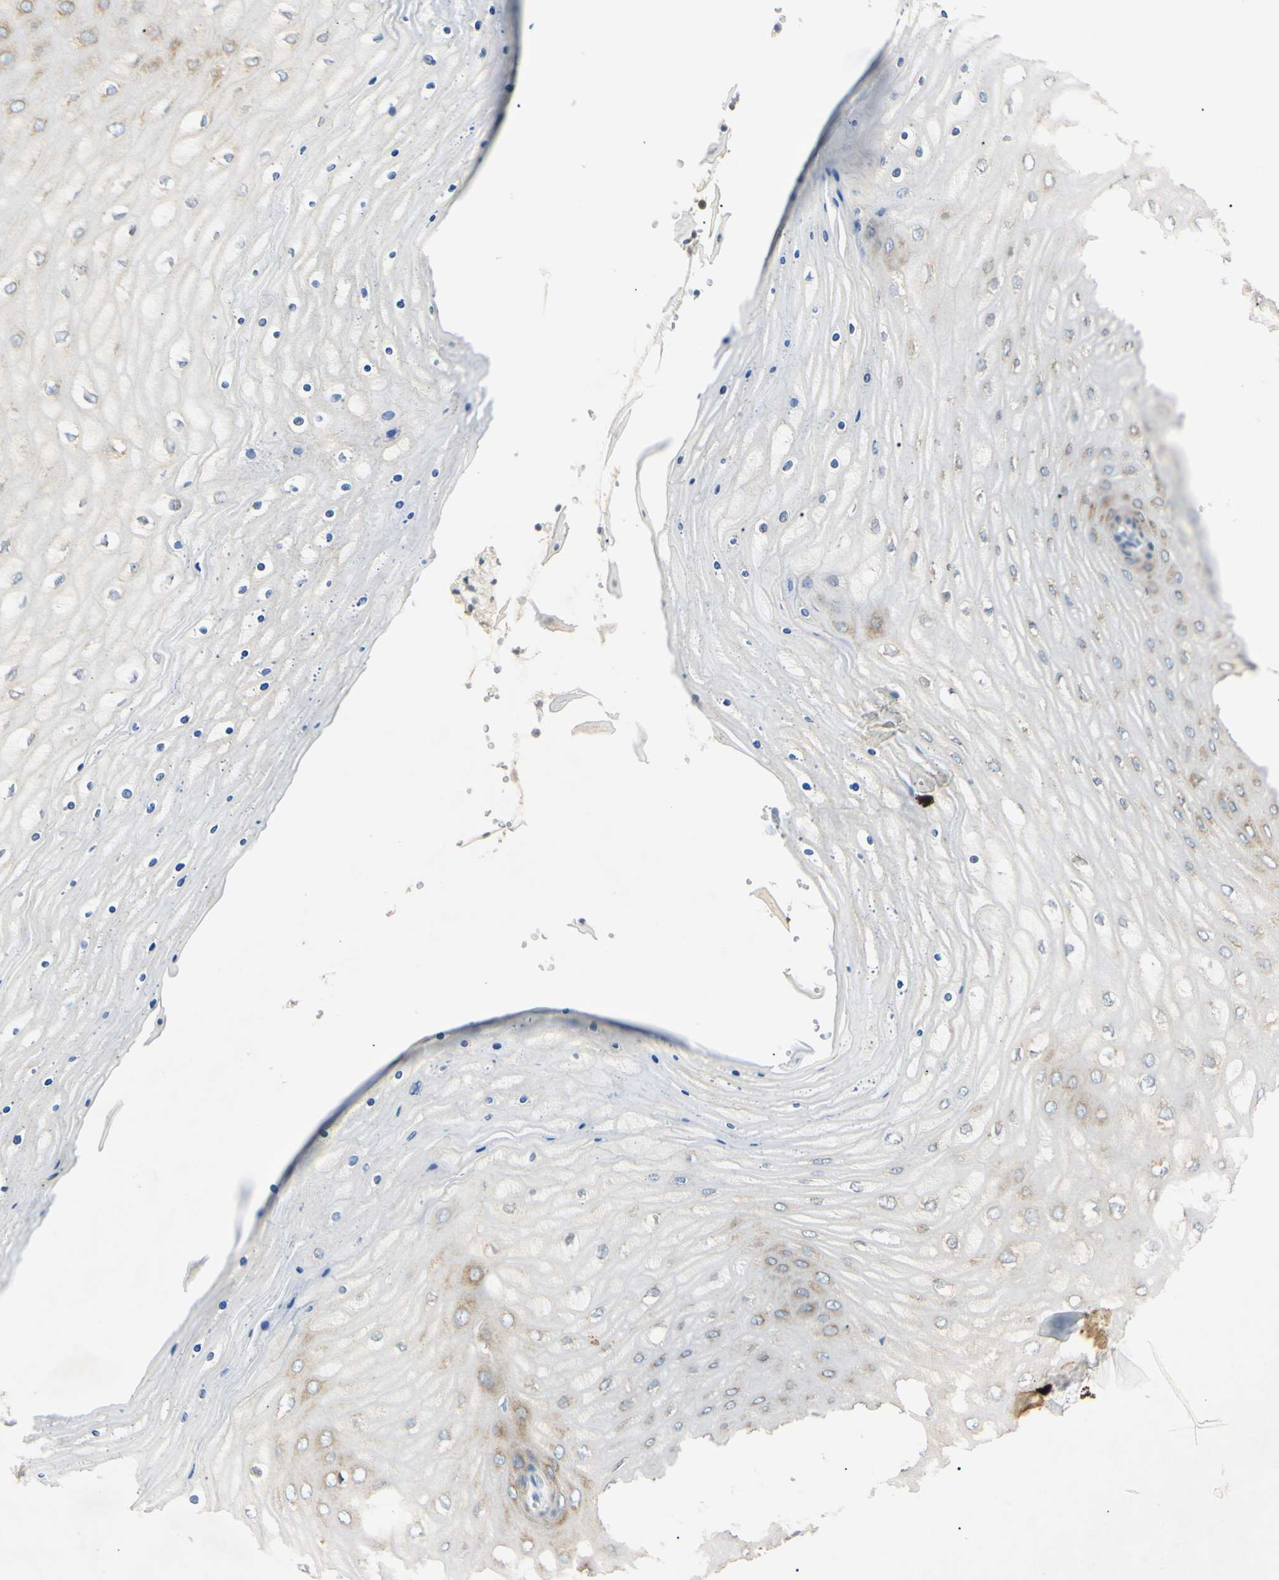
{"staining": {"intensity": "moderate", "quantity": "25%-75%", "location": "cytoplasmic/membranous"}, "tissue": "cervix", "cell_type": "Glandular cells", "image_type": "normal", "snomed": [{"axis": "morphology", "description": "Normal tissue, NOS"}, {"axis": "topography", "description": "Cervix"}], "caption": "The histopathology image shows staining of normal cervix, revealing moderate cytoplasmic/membranous protein positivity (brown color) within glandular cells. (DAB IHC, brown staining for protein, blue staining for nuclei).", "gene": "DNAJB12", "patient": {"sex": "female", "age": 55}}